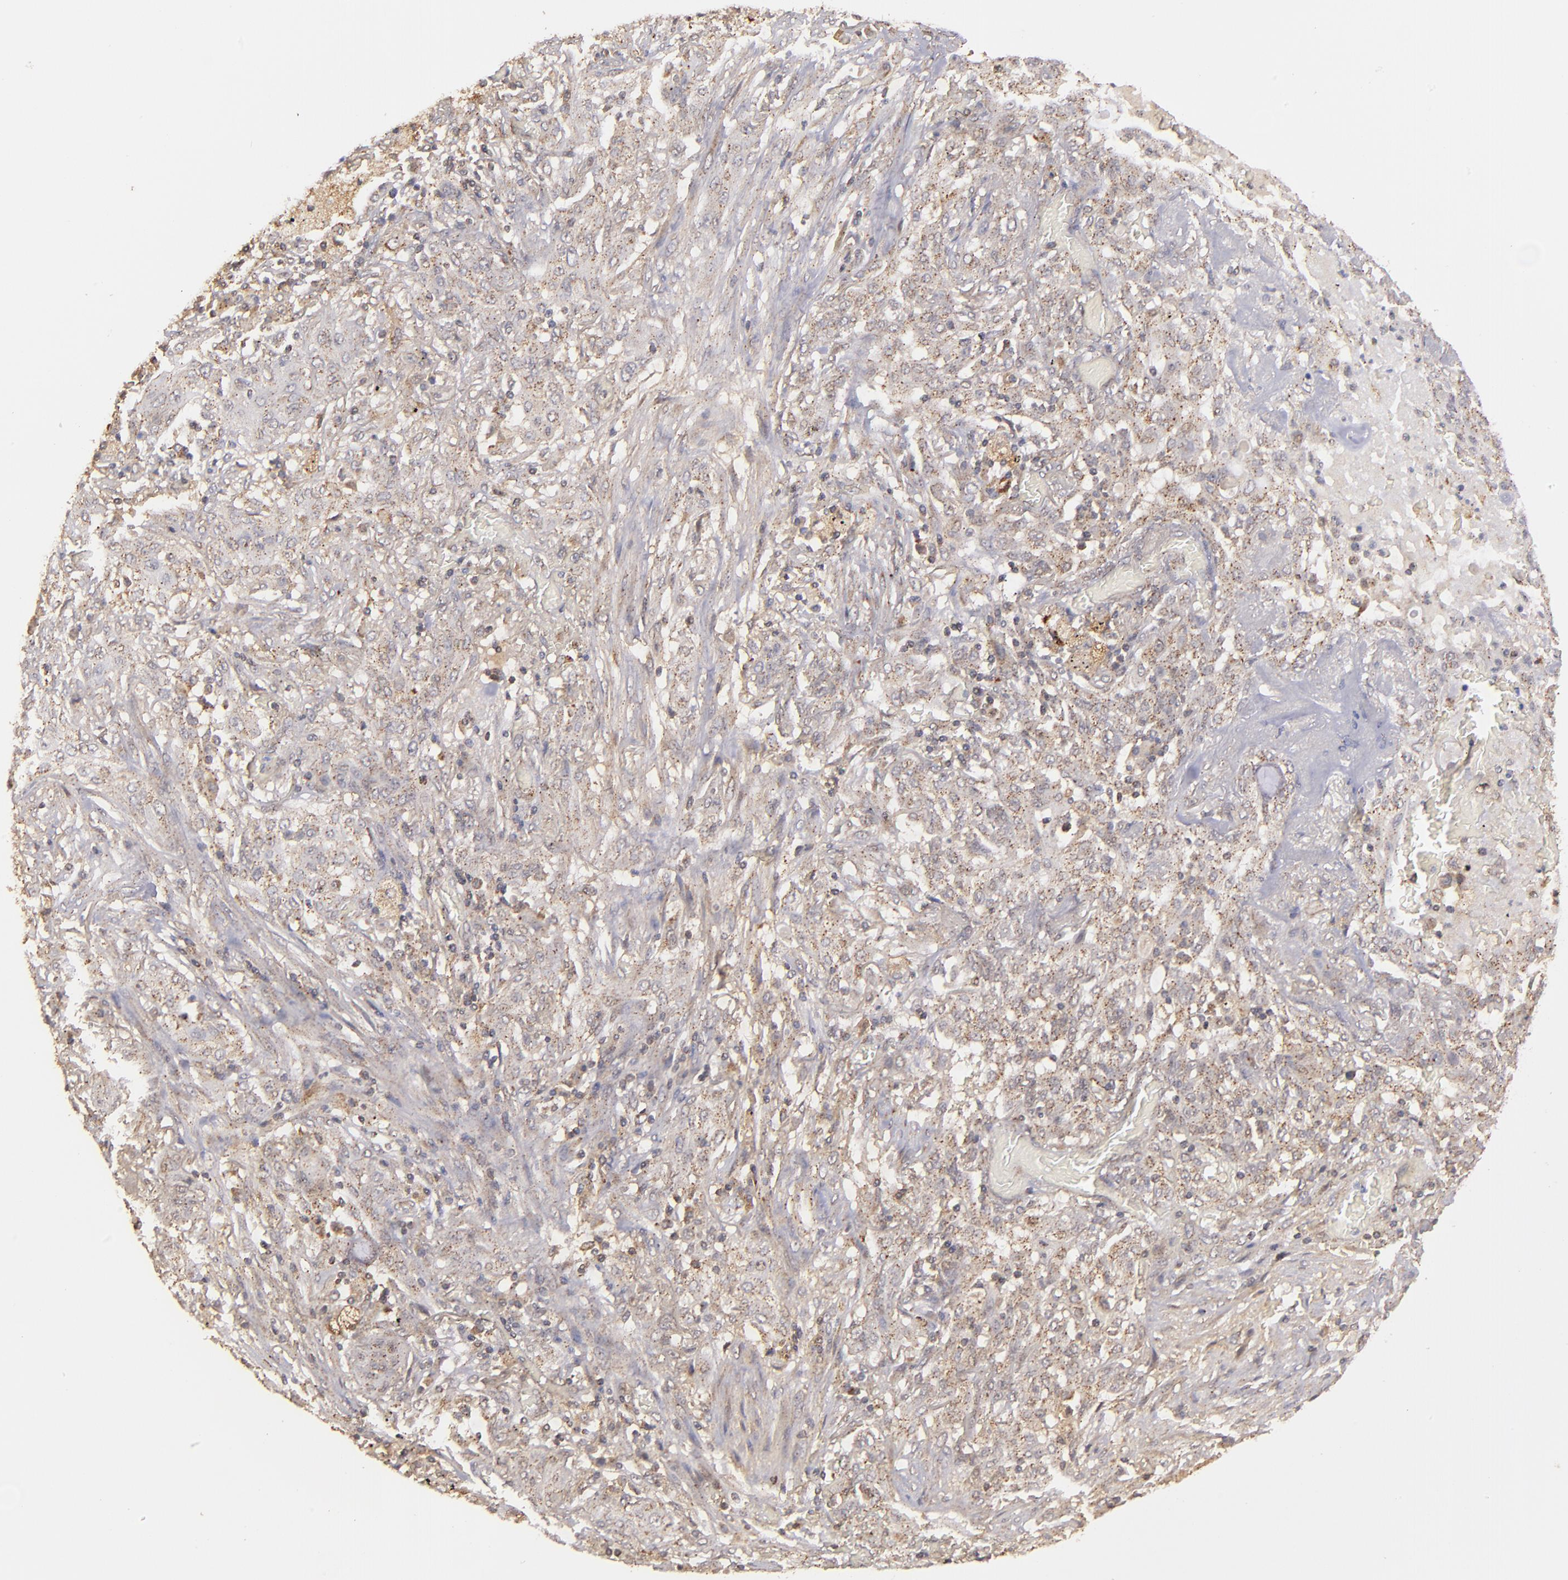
{"staining": {"intensity": "moderate", "quantity": "25%-75%", "location": "cytoplasmic/membranous"}, "tissue": "lung cancer", "cell_type": "Tumor cells", "image_type": "cancer", "snomed": [{"axis": "morphology", "description": "Squamous cell carcinoma, NOS"}, {"axis": "topography", "description": "Lung"}], "caption": "Lung cancer (squamous cell carcinoma) was stained to show a protein in brown. There is medium levels of moderate cytoplasmic/membranous expression in approximately 25%-75% of tumor cells.", "gene": "ZFYVE1", "patient": {"sex": "female", "age": 47}}